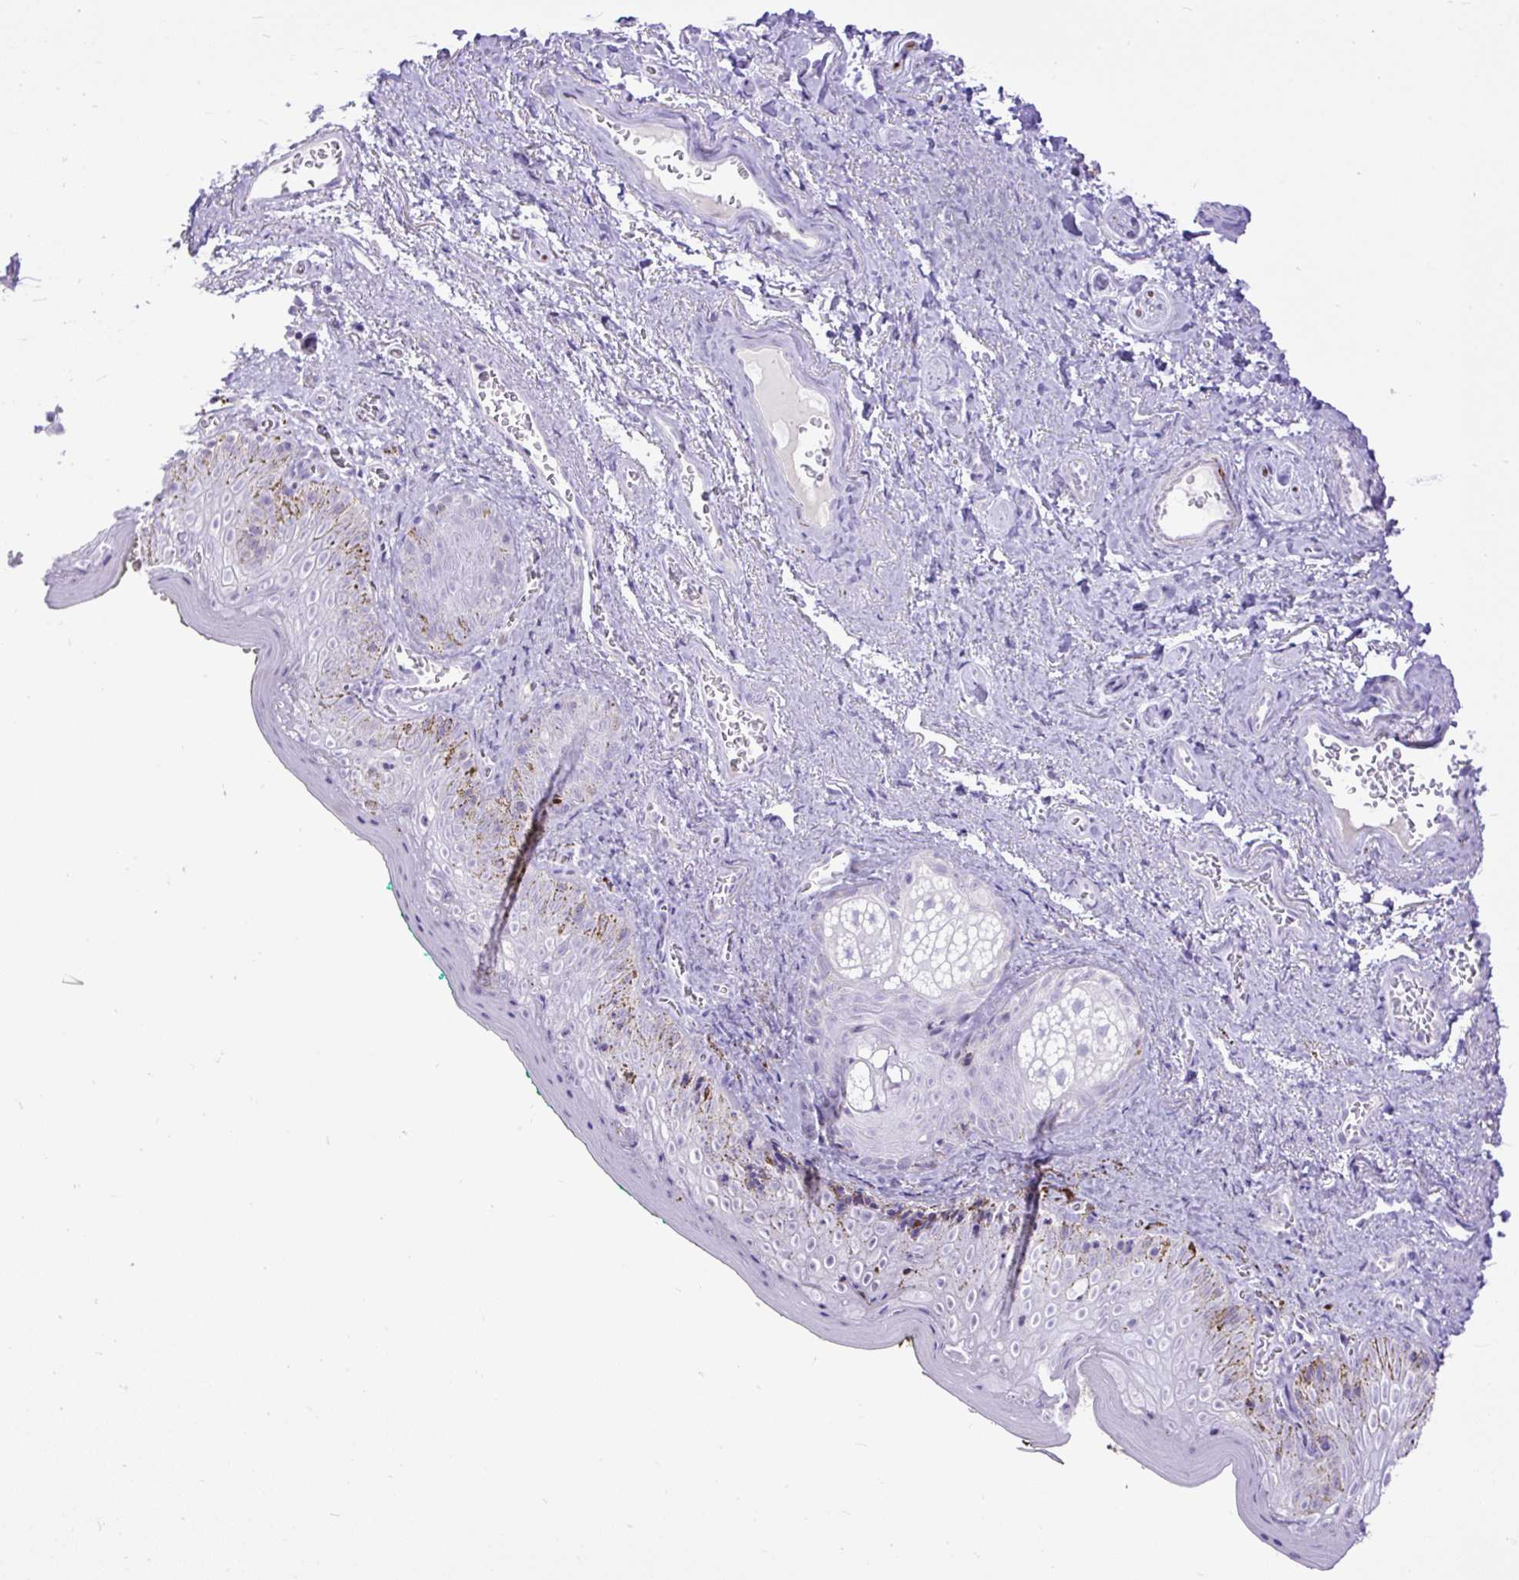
{"staining": {"intensity": "negative", "quantity": "none", "location": "none"}, "tissue": "vagina", "cell_type": "Squamous epithelial cells", "image_type": "normal", "snomed": [{"axis": "morphology", "description": "Normal tissue, NOS"}, {"axis": "topography", "description": "Vulva"}, {"axis": "topography", "description": "Vagina"}, {"axis": "topography", "description": "Peripheral nerve tissue"}], "caption": "A high-resolution image shows IHC staining of normal vagina, which reveals no significant staining in squamous epithelial cells.", "gene": "ZNF256", "patient": {"sex": "female", "age": 66}}